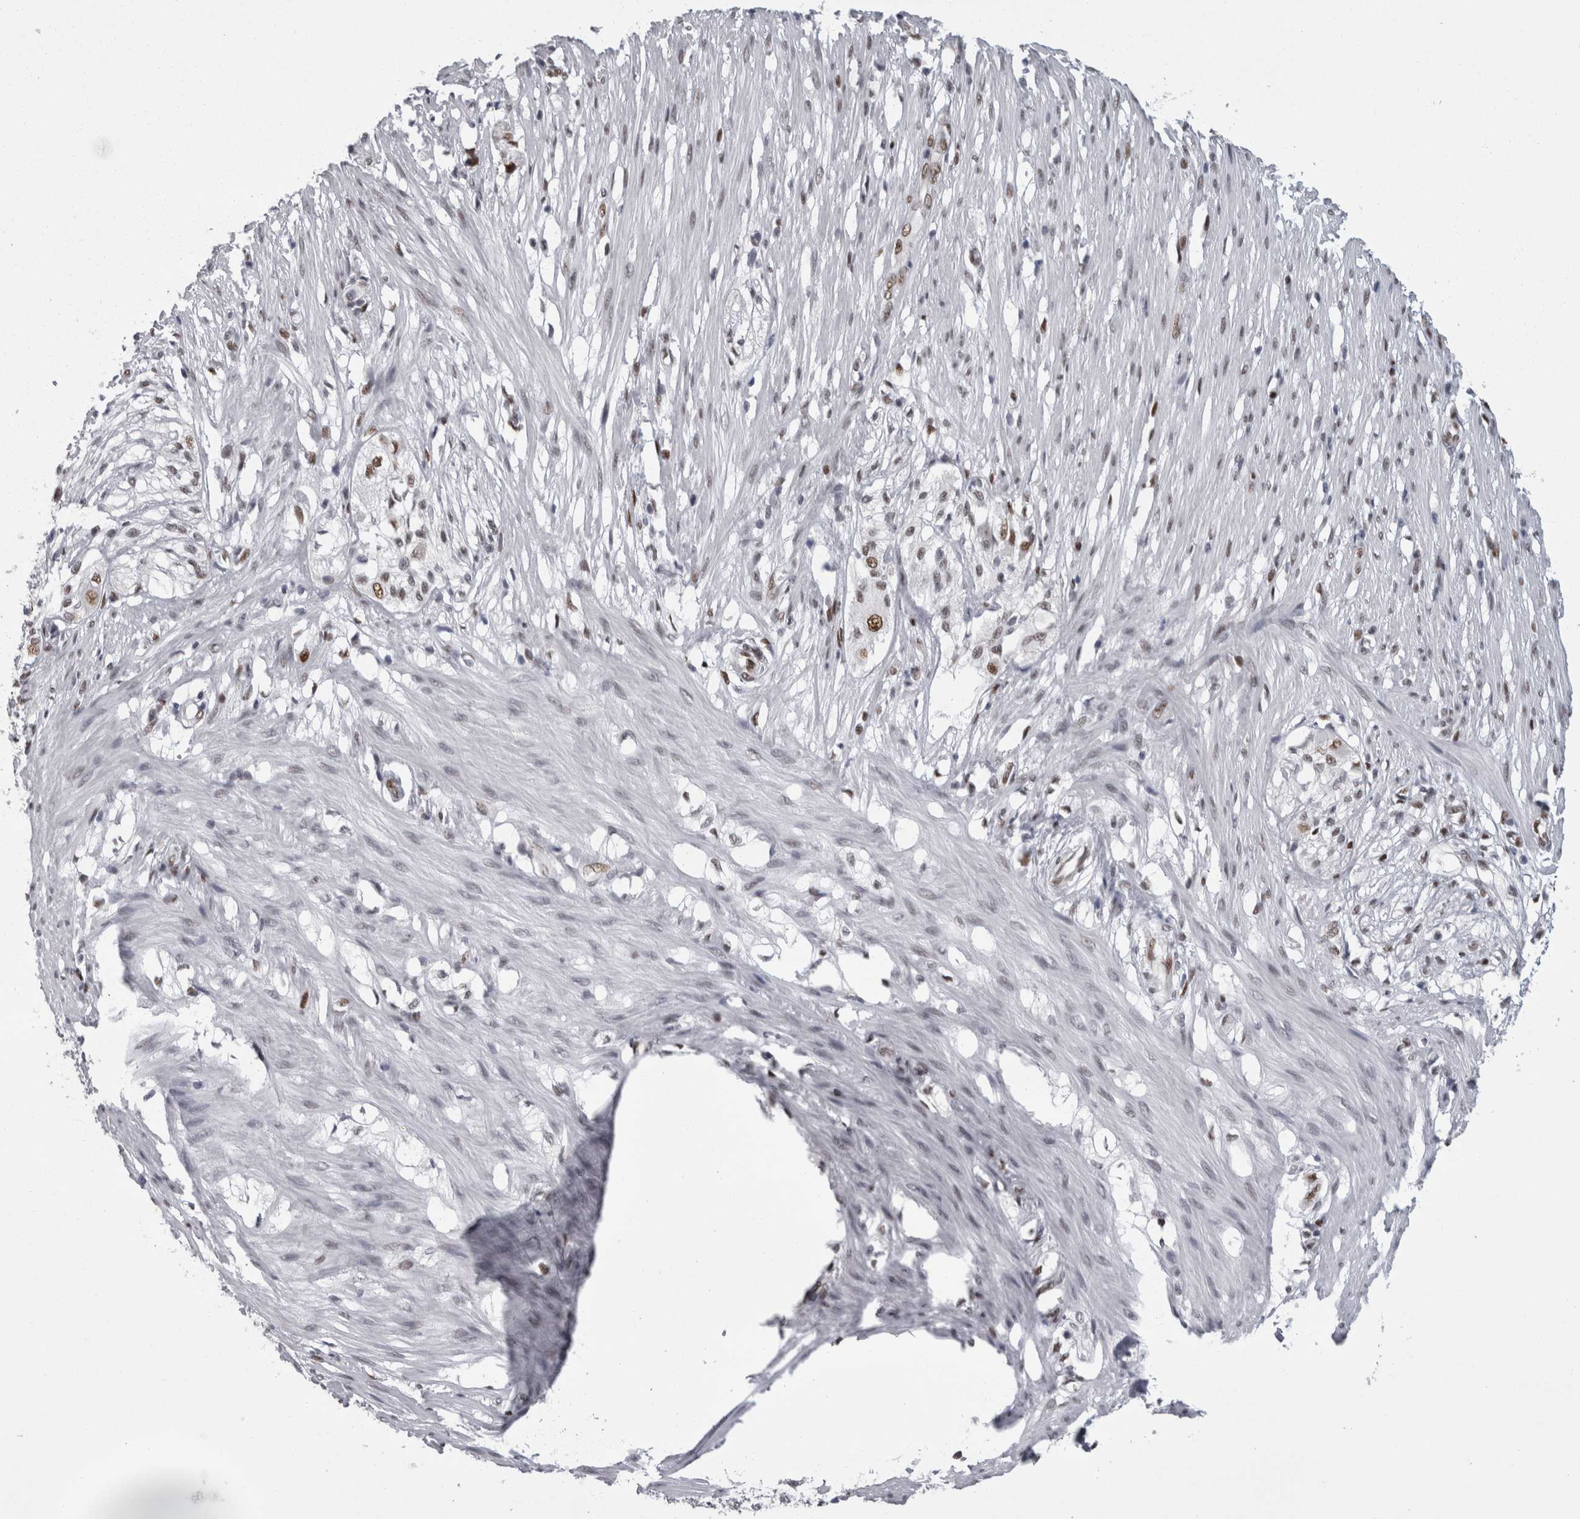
{"staining": {"intensity": "weak", "quantity": "<25%", "location": "nuclear"}, "tissue": "smooth muscle", "cell_type": "Smooth muscle cells", "image_type": "normal", "snomed": [{"axis": "morphology", "description": "Normal tissue, NOS"}, {"axis": "morphology", "description": "Adenocarcinoma, NOS"}, {"axis": "topography", "description": "Smooth muscle"}, {"axis": "topography", "description": "Colon"}], "caption": "This is an immunohistochemistry (IHC) image of benign smooth muscle. There is no positivity in smooth muscle cells.", "gene": "C1orf54", "patient": {"sex": "male", "age": 14}}